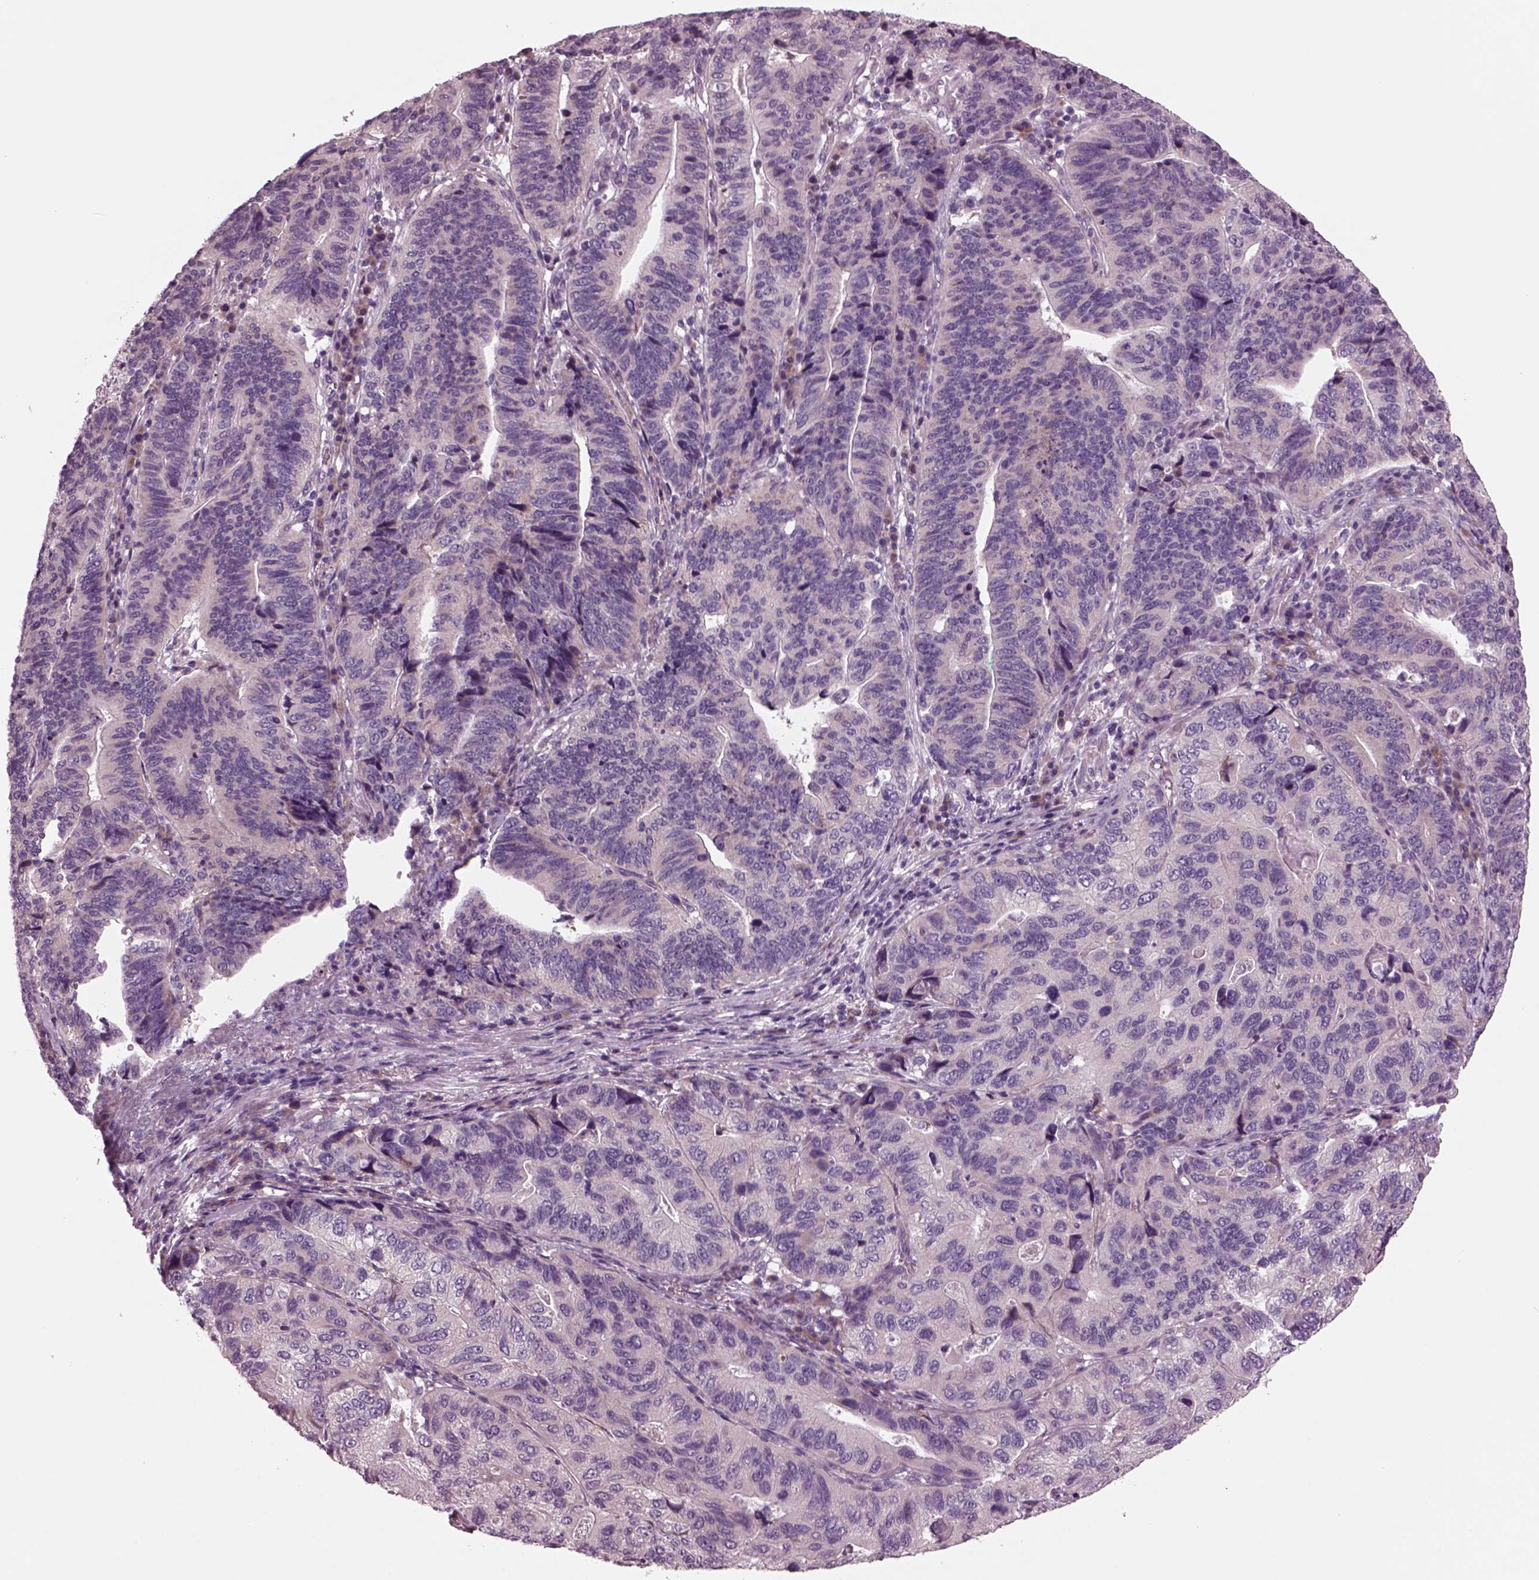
{"staining": {"intensity": "weak", "quantity": "<25%", "location": "cytoplasmic/membranous"}, "tissue": "stomach cancer", "cell_type": "Tumor cells", "image_type": "cancer", "snomed": [{"axis": "morphology", "description": "Adenocarcinoma, NOS"}, {"axis": "topography", "description": "Stomach, upper"}], "caption": "Stomach cancer was stained to show a protein in brown. There is no significant positivity in tumor cells.", "gene": "AP4M1", "patient": {"sex": "female", "age": 67}}